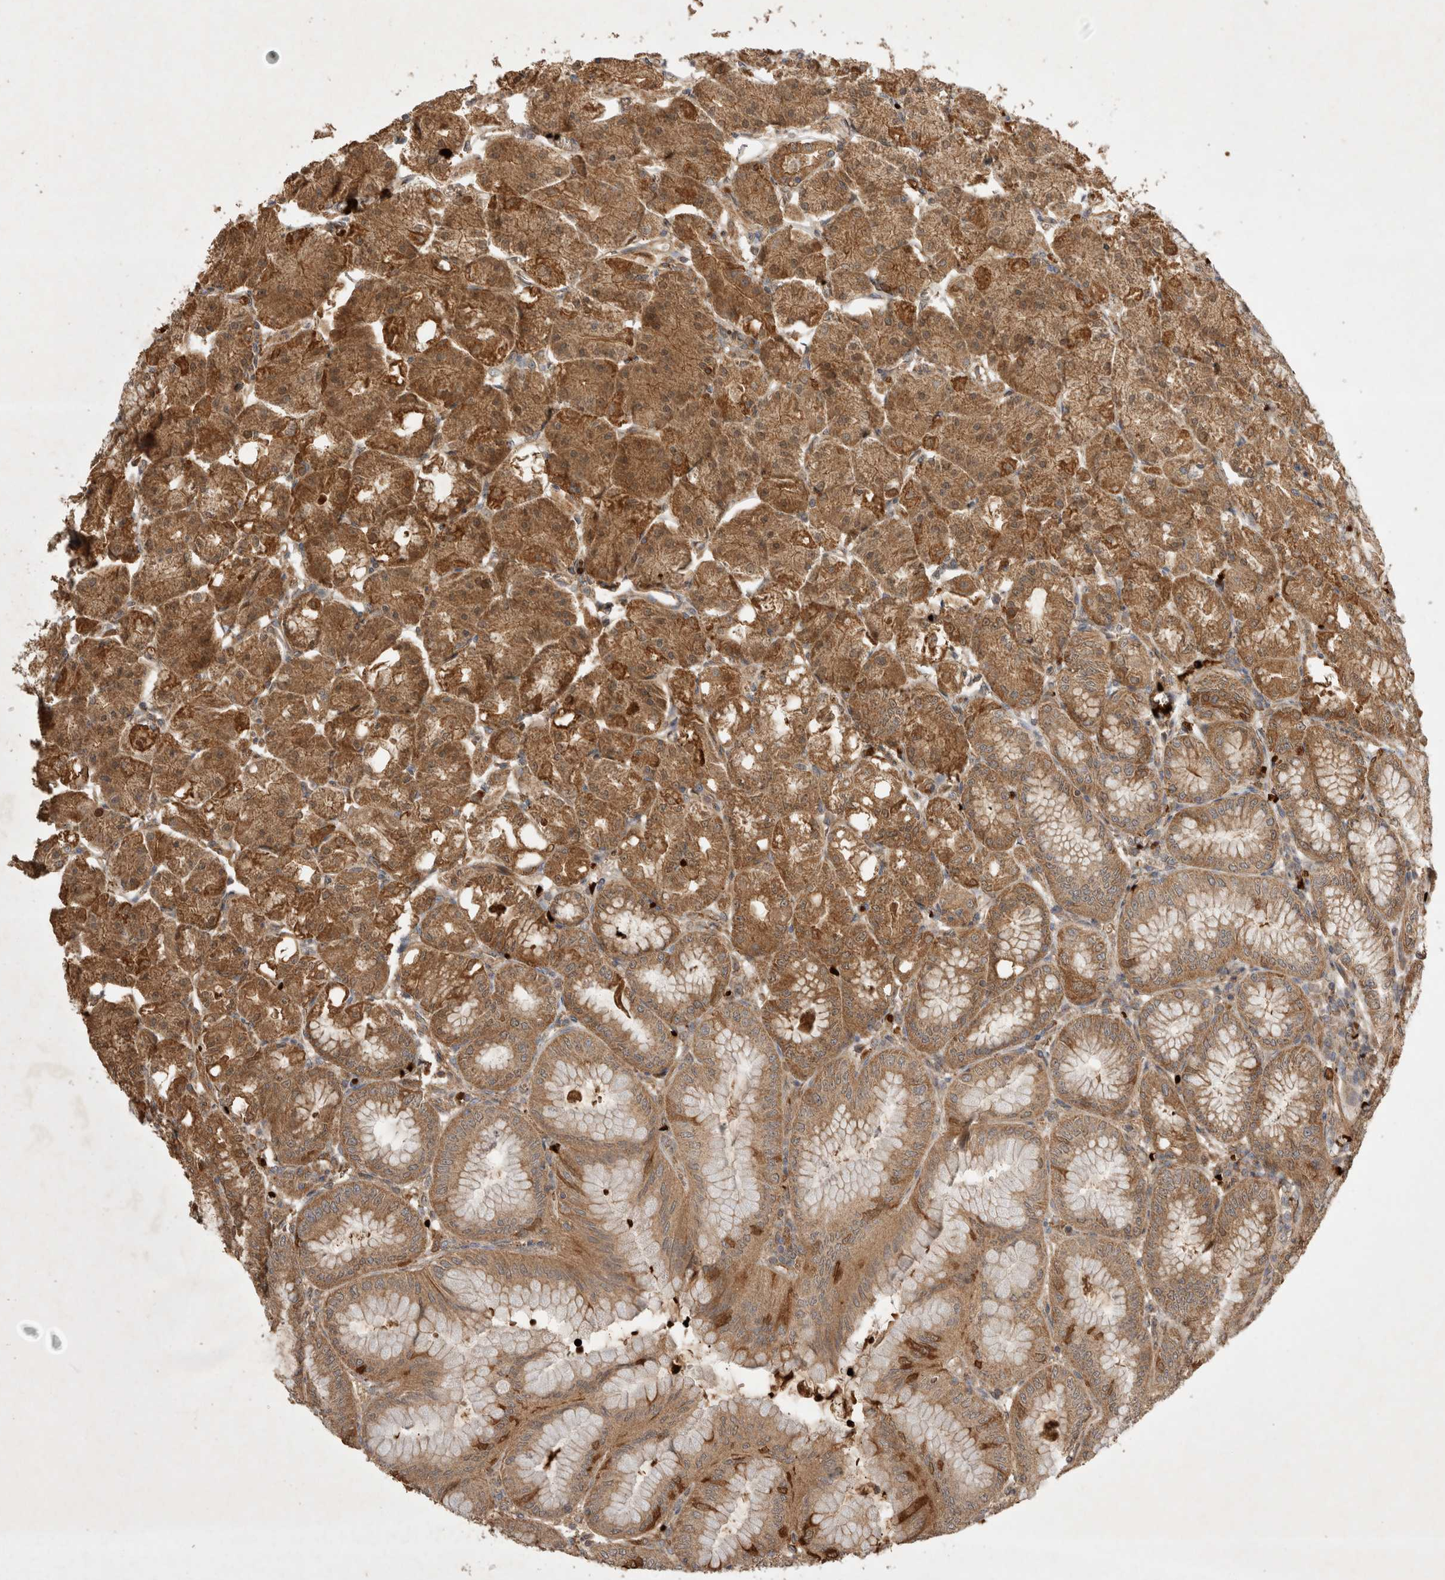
{"staining": {"intensity": "moderate", "quantity": ">75%", "location": "cytoplasmic/membranous"}, "tissue": "stomach", "cell_type": "Glandular cells", "image_type": "normal", "snomed": [{"axis": "morphology", "description": "Normal tissue, NOS"}, {"axis": "topography", "description": "Stomach, lower"}], "caption": "High-power microscopy captured an immunohistochemistry image of unremarkable stomach, revealing moderate cytoplasmic/membranous expression in about >75% of glandular cells. (DAB IHC, brown staining for protein, blue staining for nuclei).", "gene": "FAM221A", "patient": {"sex": "male", "age": 71}}